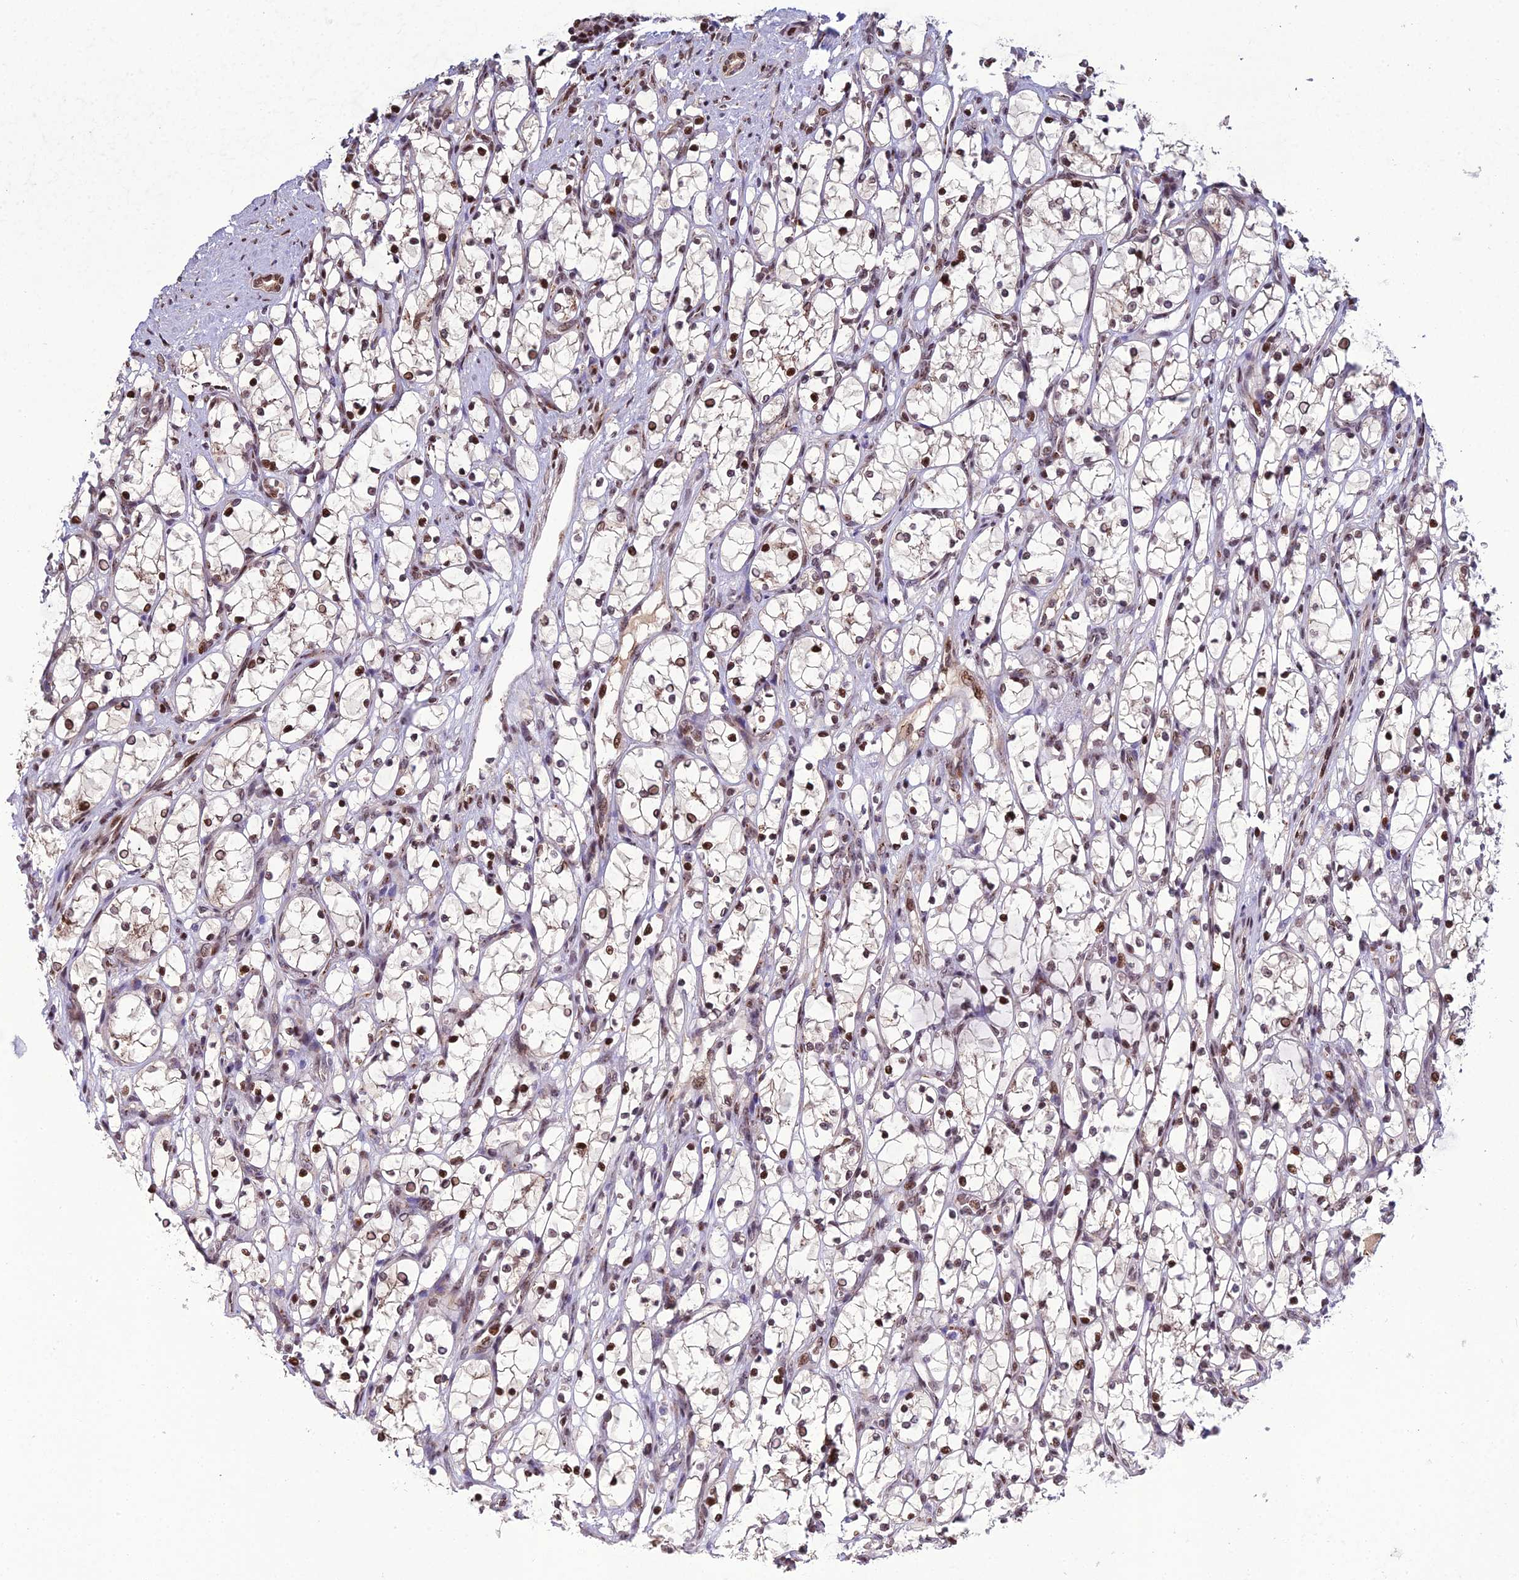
{"staining": {"intensity": "weak", "quantity": "25%-75%", "location": "nuclear"}, "tissue": "renal cancer", "cell_type": "Tumor cells", "image_type": "cancer", "snomed": [{"axis": "morphology", "description": "Adenocarcinoma, NOS"}, {"axis": "topography", "description": "Kidney"}], "caption": "Brown immunohistochemical staining in renal cancer reveals weak nuclear staining in approximately 25%-75% of tumor cells.", "gene": "ARL2", "patient": {"sex": "female", "age": 69}}